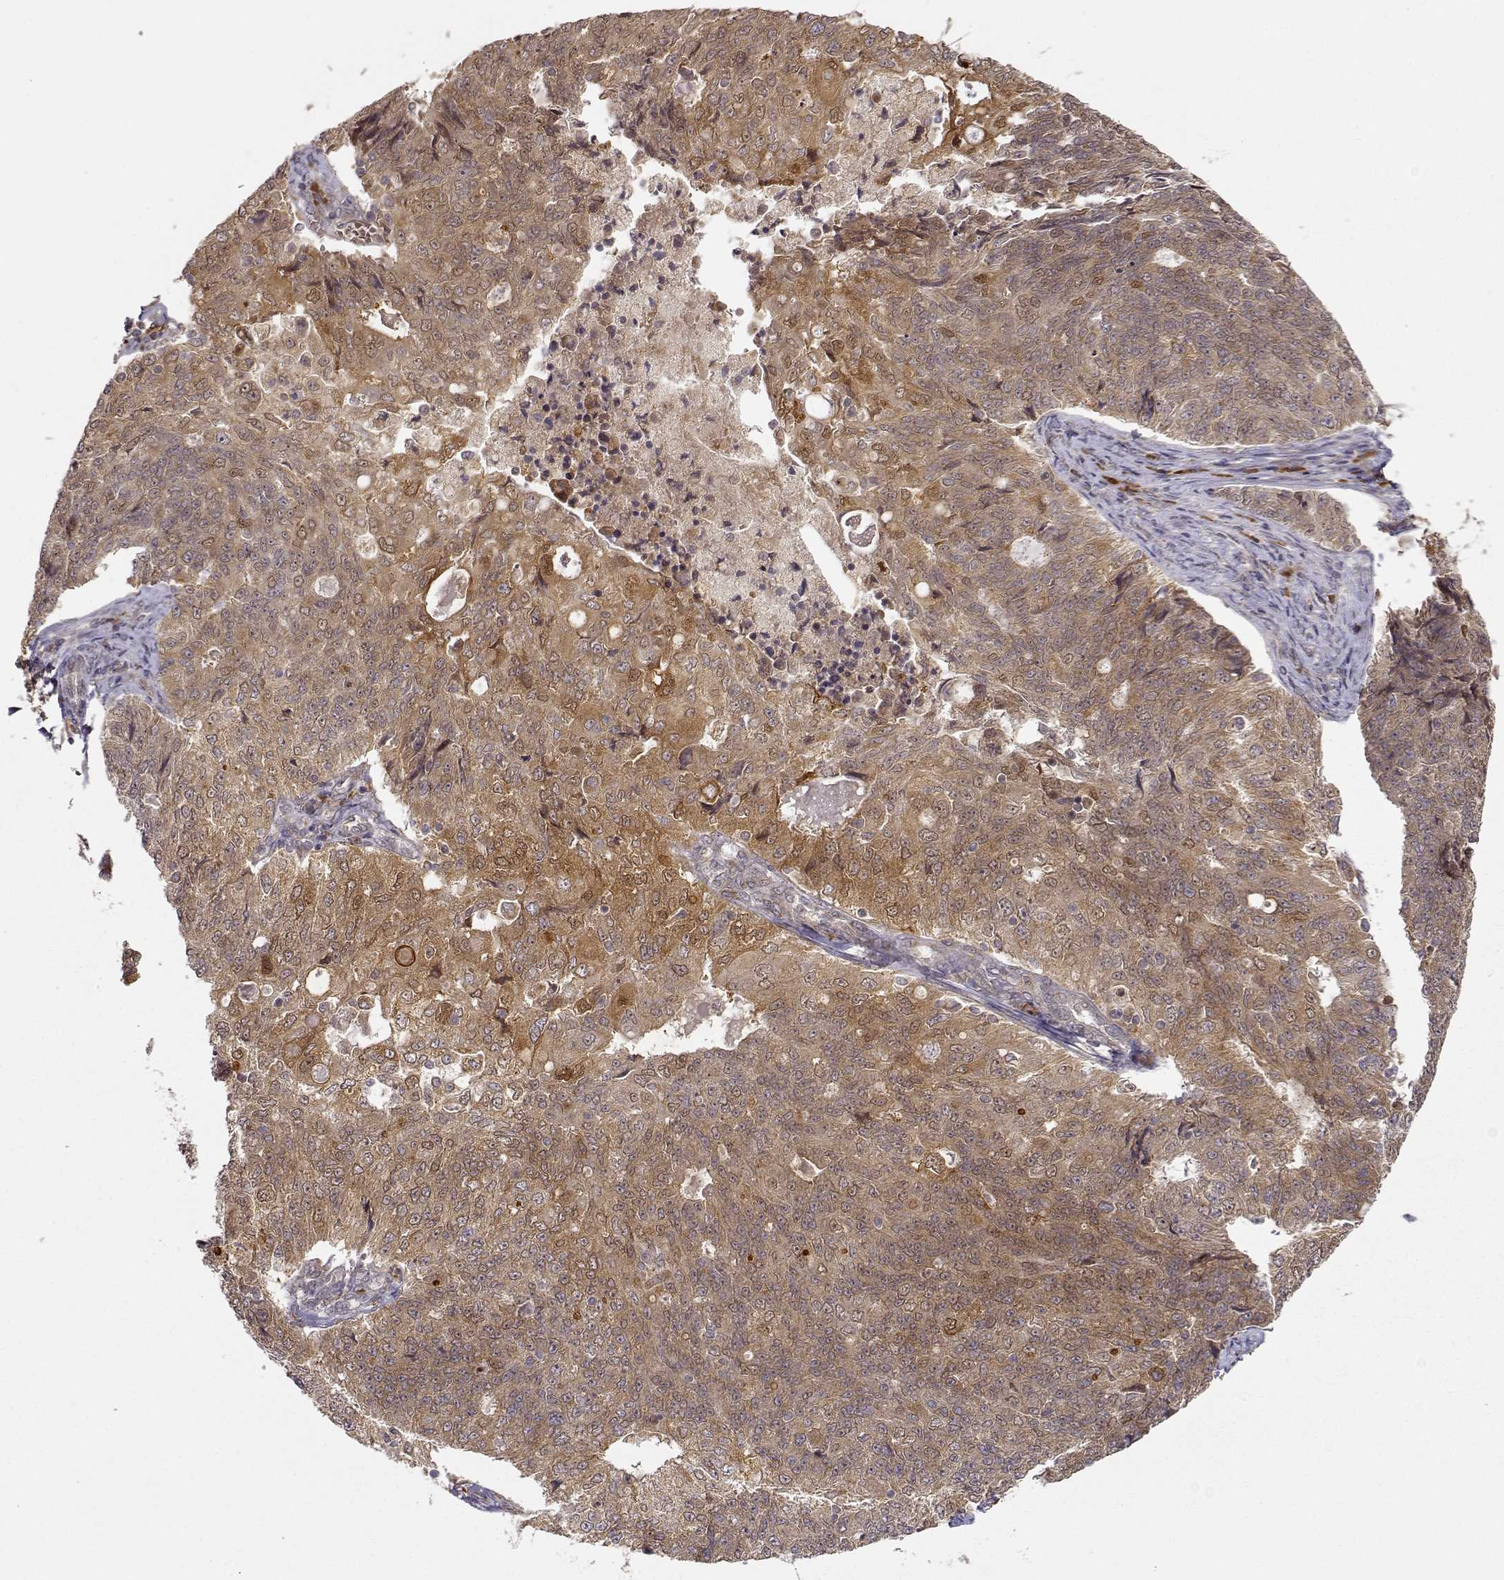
{"staining": {"intensity": "moderate", "quantity": ">75%", "location": "cytoplasmic/membranous"}, "tissue": "endometrial cancer", "cell_type": "Tumor cells", "image_type": "cancer", "snomed": [{"axis": "morphology", "description": "Adenocarcinoma, NOS"}, {"axis": "topography", "description": "Endometrium"}], "caption": "Protein staining of adenocarcinoma (endometrial) tissue displays moderate cytoplasmic/membranous expression in approximately >75% of tumor cells.", "gene": "ERGIC2", "patient": {"sex": "female", "age": 43}}